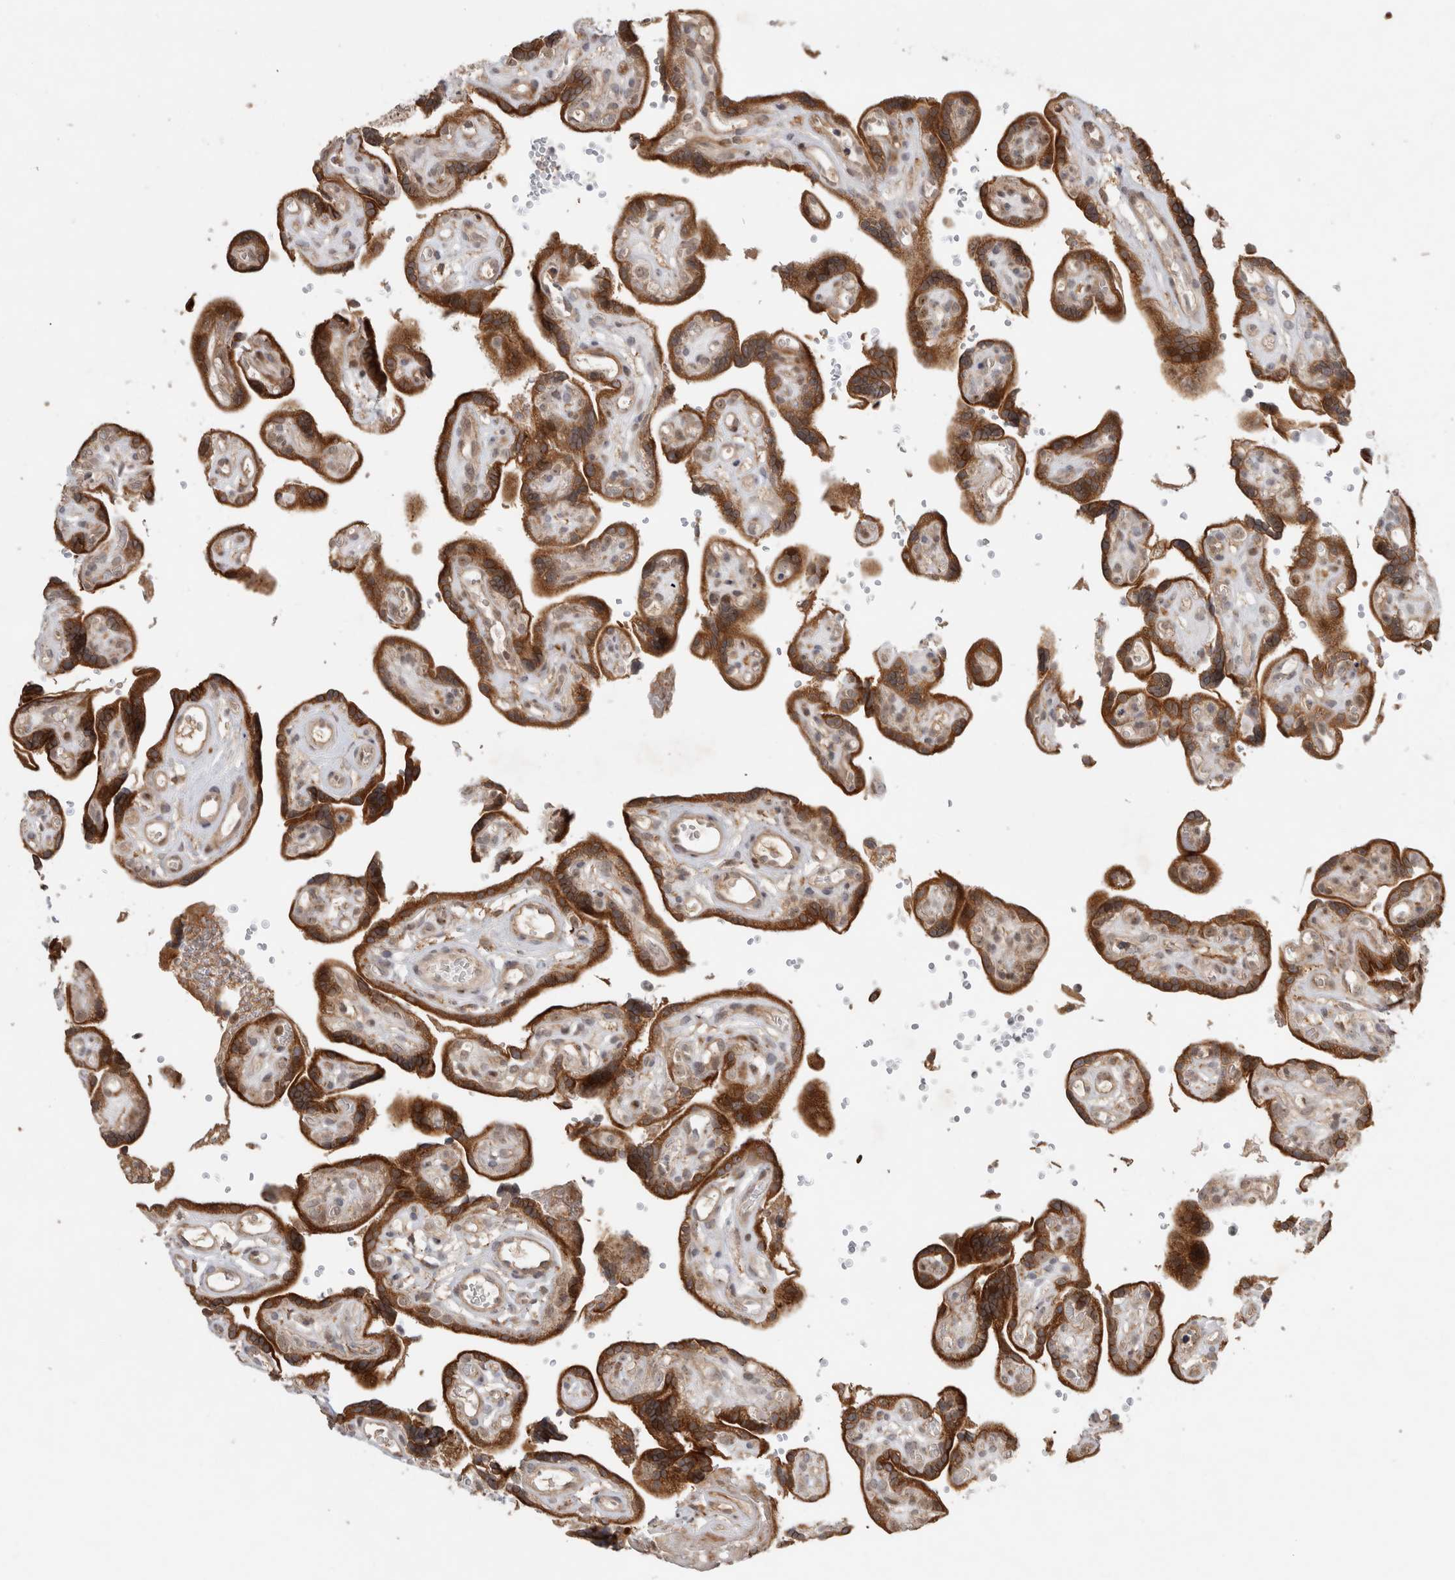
{"staining": {"intensity": "strong", "quantity": ">75%", "location": "cytoplasmic/membranous,nuclear"}, "tissue": "placenta", "cell_type": "Decidual cells", "image_type": "normal", "snomed": [{"axis": "morphology", "description": "Normal tissue, NOS"}, {"axis": "topography", "description": "Placenta"}], "caption": "Placenta stained for a protein shows strong cytoplasmic/membranous,nuclear positivity in decidual cells. The staining was performed using DAB to visualize the protein expression in brown, while the nuclei were stained in blue with hematoxylin (Magnification: 20x).", "gene": "INSRR", "patient": {"sex": "female", "age": 30}}